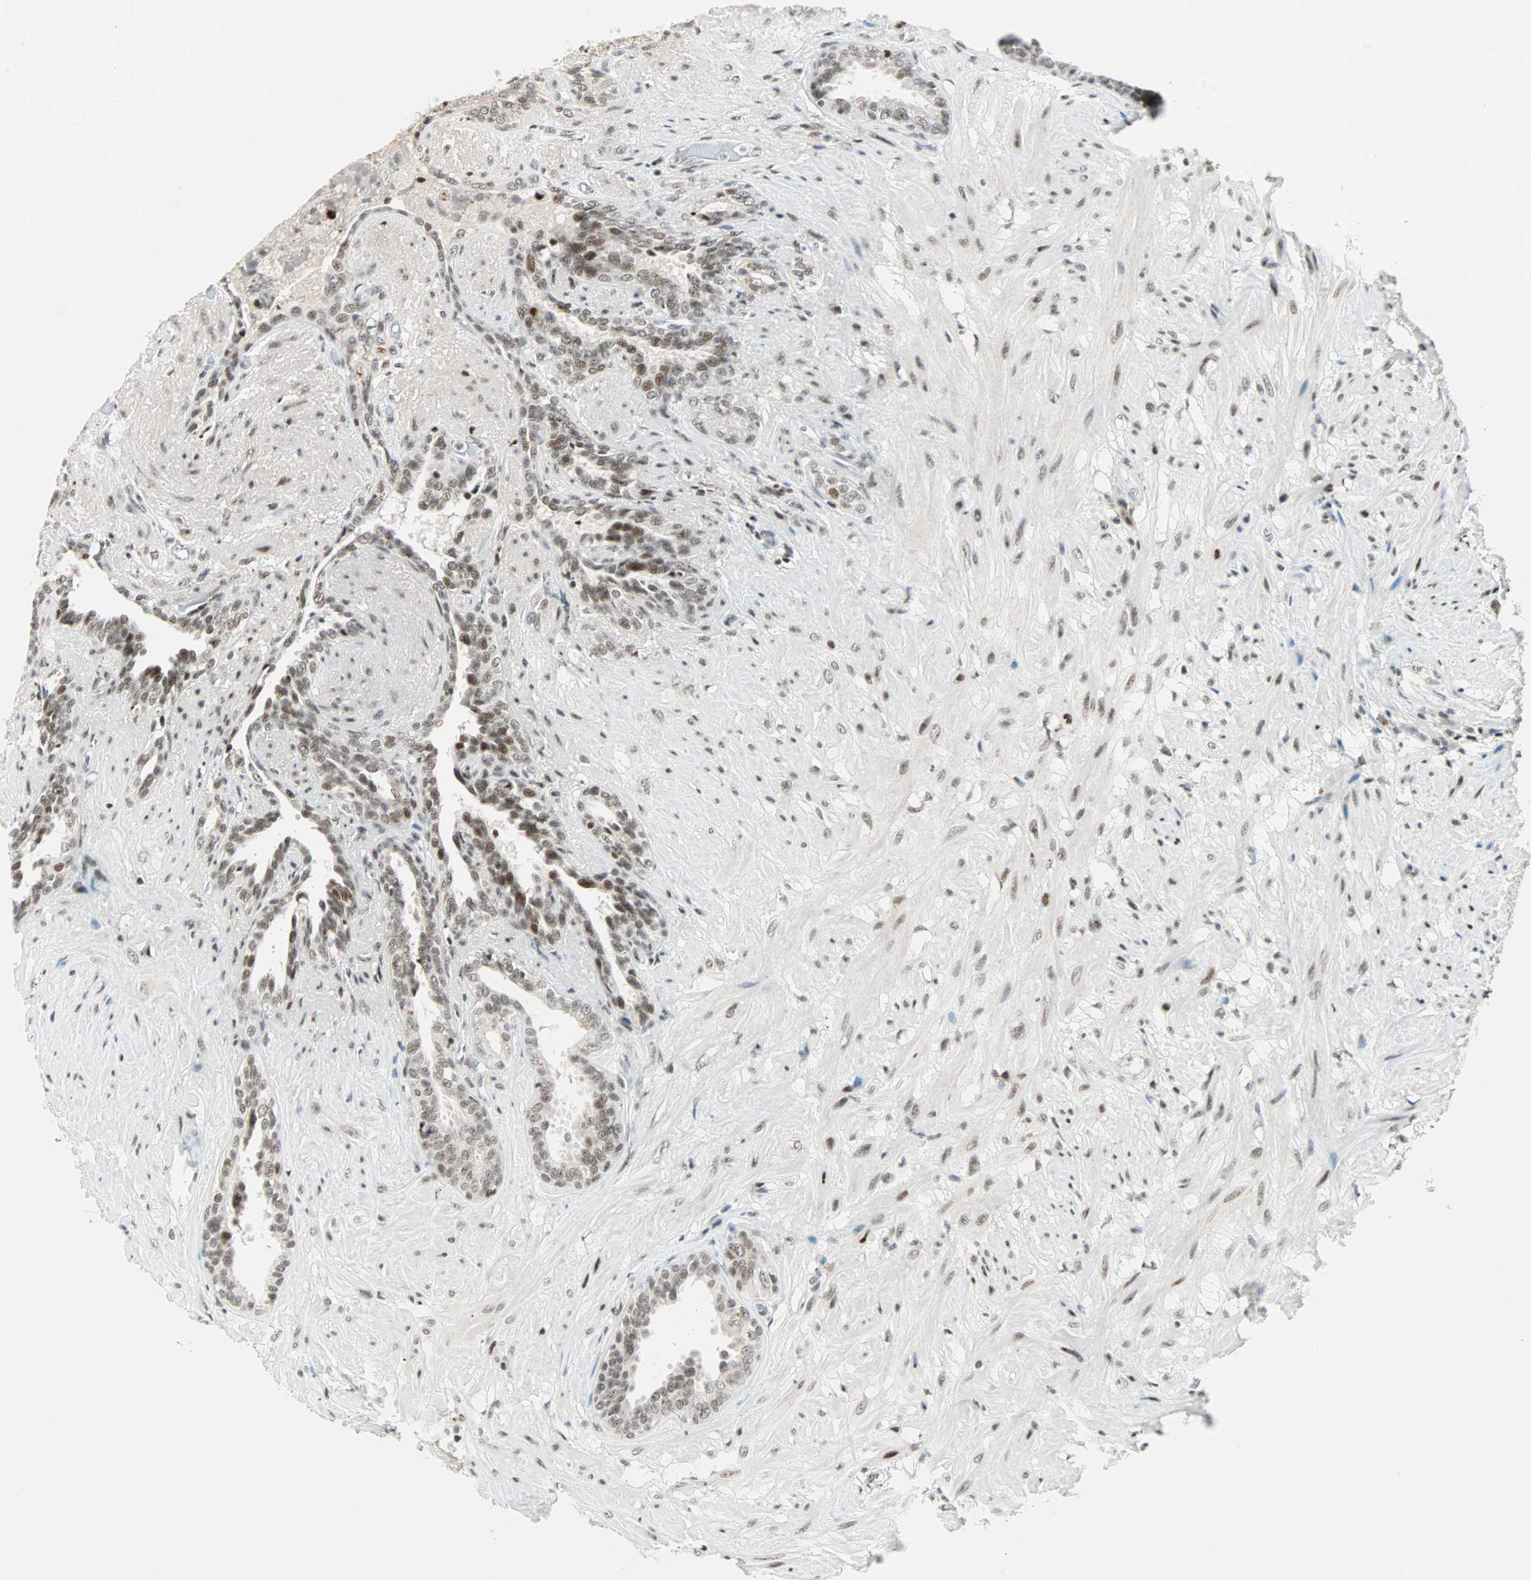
{"staining": {"intensity": "moderate", "quantity": ">75%", "location": "nuclear"}, "tissue": "seminal vesicle", "cell_type": "Glandular cells", "image_type": "normal", "snomed": [{"axis": "morphology", "description": "Normal tissue, NOS"}, {"axis": "topography", "description": "Seminal veicle"}], "caption": "Immunohistochemistry (IHC) micrograph of normal human seminal vesicle stained for a protein (brown), which shows medium levels of moderate nuclear expression in about >75% of glandular cells.", "gene": "SIN3A", "patient": {"sex": "male", "age": 61}}